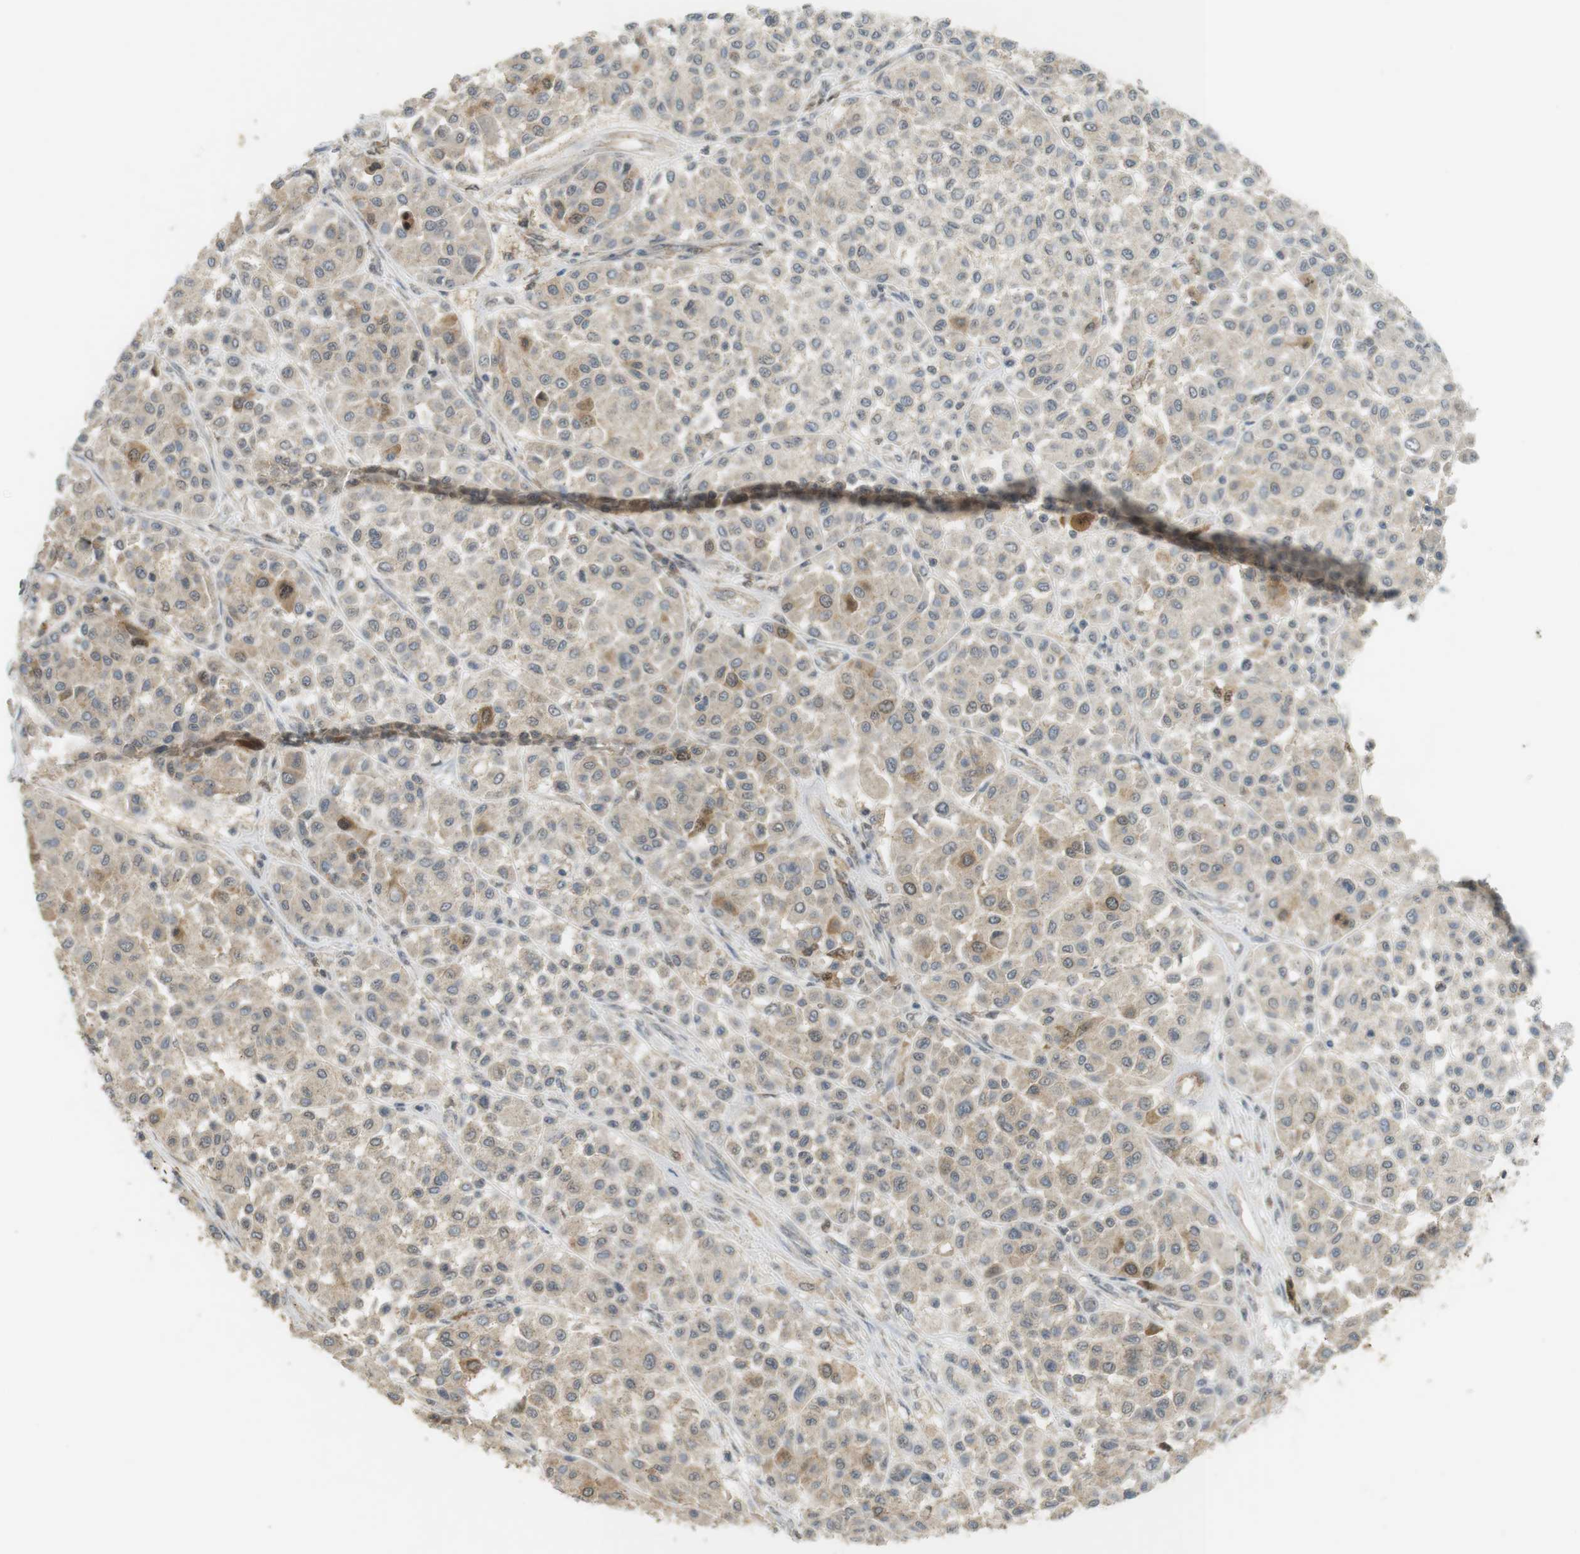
{"staining": {"intensity": "moderate", "quantity": "<25%", "location": "cytoplasmic/membranous"}, "tissue": "melanoma", "cell_type": "Tumor cells", "image_type": "cancer", "snomed": [{"axis": "morphology", "description": "Malignant melanoma, Metastatic site"}, {"axis": "topography", "description": "Soft tissue"}], "caption": "Immunohistochemical staining of melanoma displays low levels of moderate cytoplasmic/membranous positivity in approximately <25% of tumor cells. The staining was performed using DAB (3,3'-diaminobenzidine) to visualize the protein expression in brown, while the nuclei were stained in blue with hematoxylin (Magnification: 20x).", "gene": "TTK", "patient": {"sex": "male", "age": 41}}